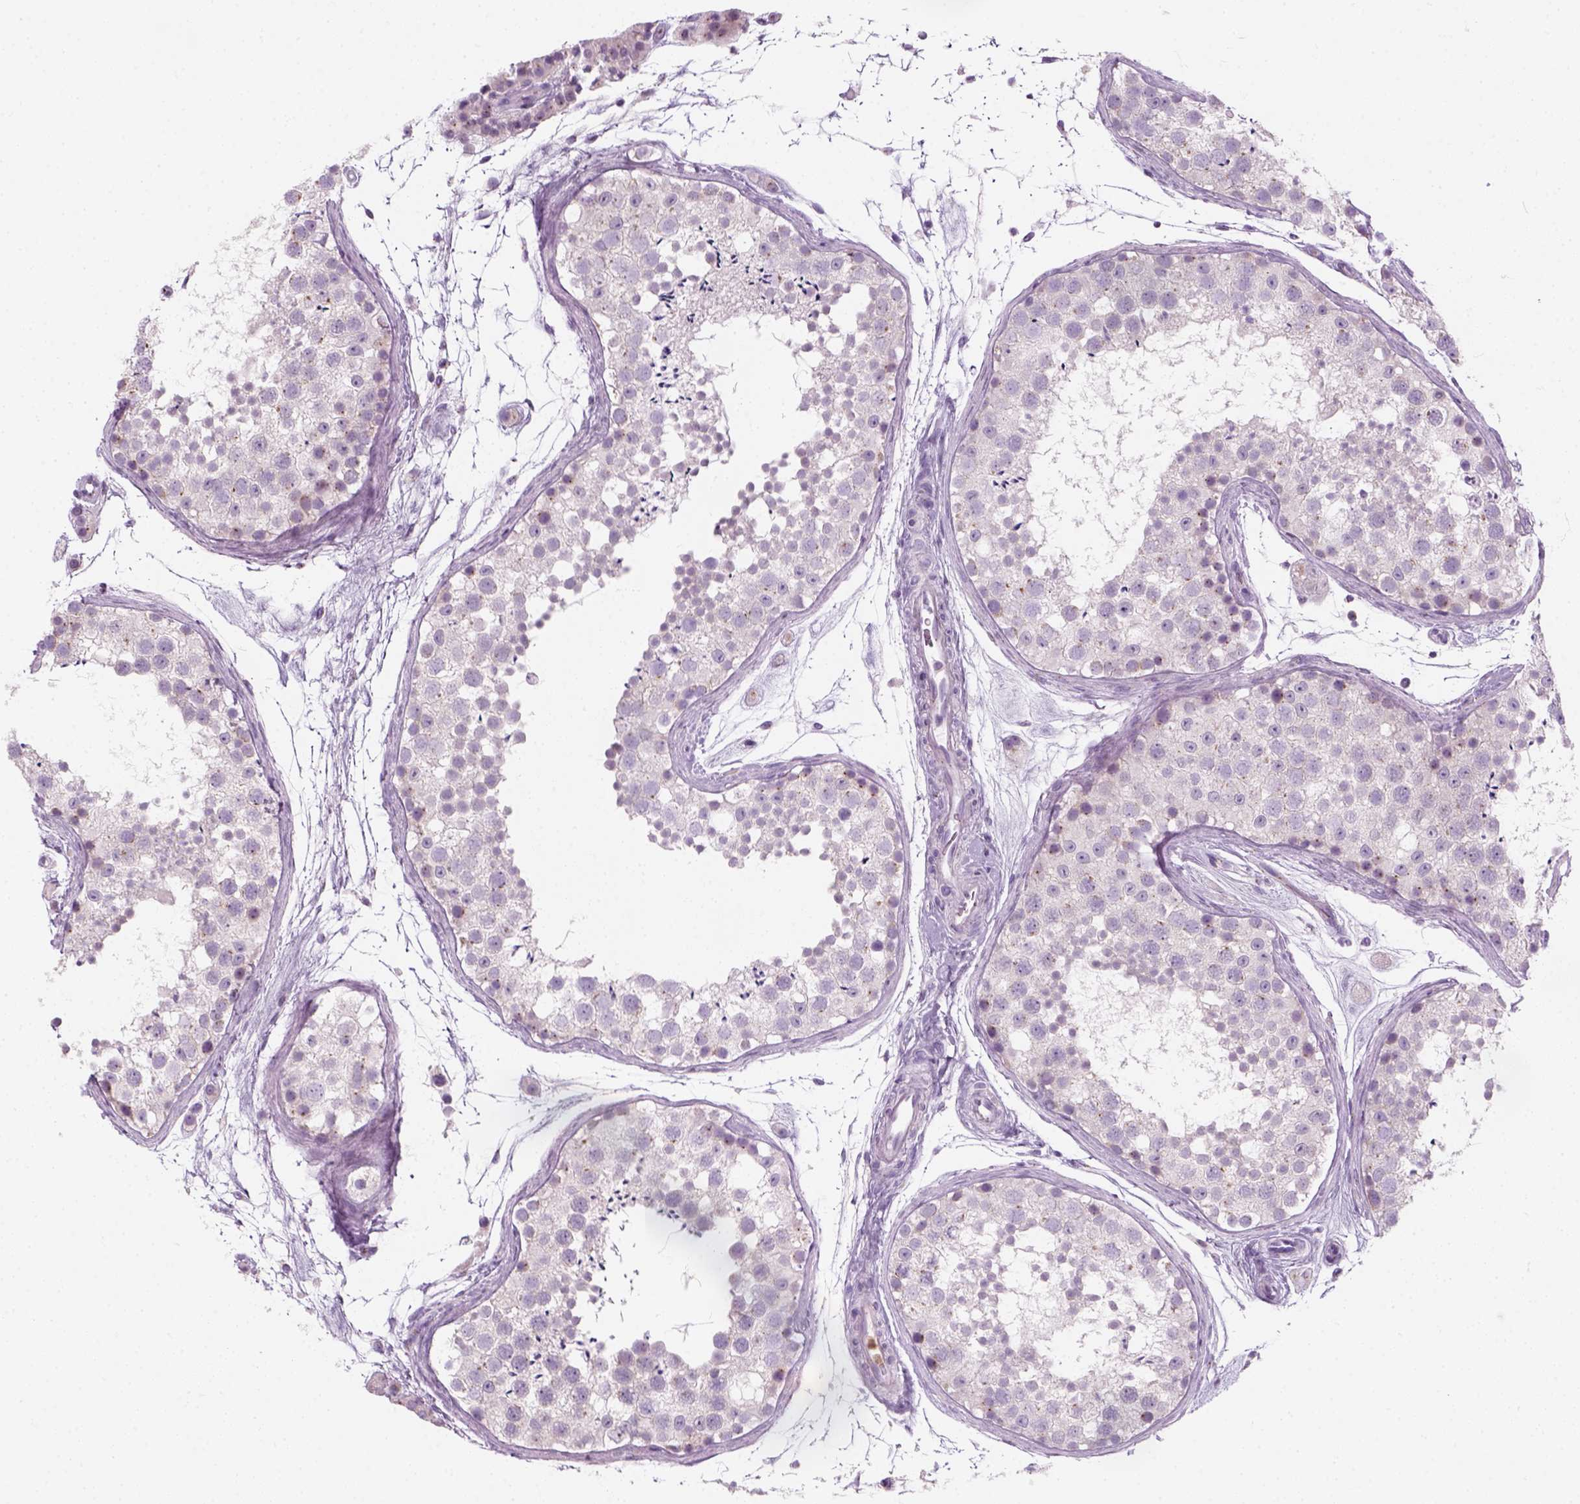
{"staining": {"intensity": "negative", "quantity": "none", "location": "none"}, "tissue": "testis", "cell_type": "Cells in seminiferous ducts", "image_type": "normal", "snomed": [{"axis": "morphology", "description": "Normal tissue, NOS"}, {"axis": "topography", "description": "Testis"}], "caption": "The photomicrograph reveals no staining of cells in seminiferous ducts in normal testis.", "gene": "IL4", "patient": {"sex": "male", "age": 41}}